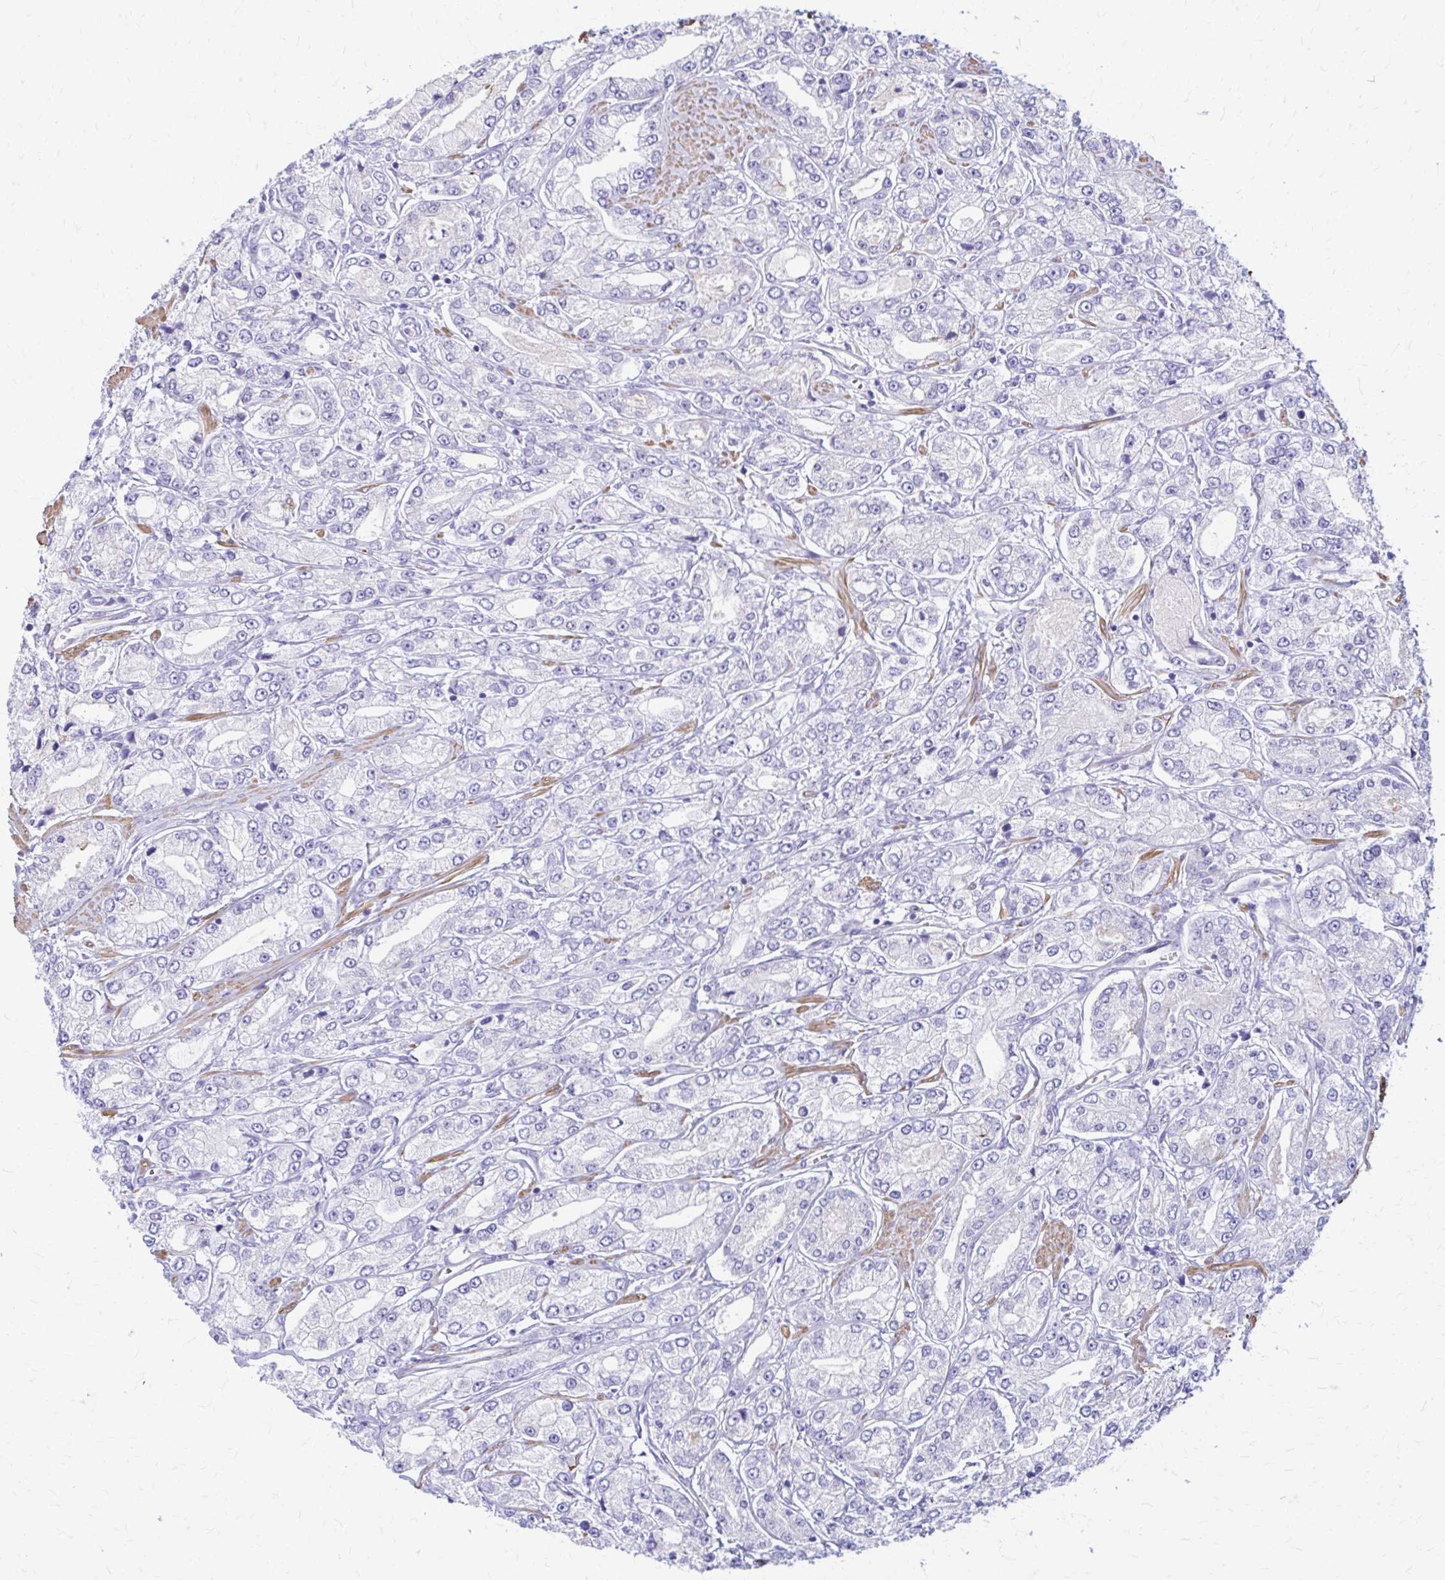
{"staining": {"intensity": "negative", "quantity": "none", "location": "none"}, "tissue": "prostate cancer", "cell_type": "Tumor cells", "image_type": "cancer", "snomed": [{"axis": "morphology", "description": "Adenocarcinoma, High grade"}, {"axis": "topography", "description": "Prostate"}], "caption": "Tumor cells are negative for brown protein staining in prostate high-grade adenocarcinoma.", "gene": "DSP", "patient": {"sex": "male", "age": 66}}